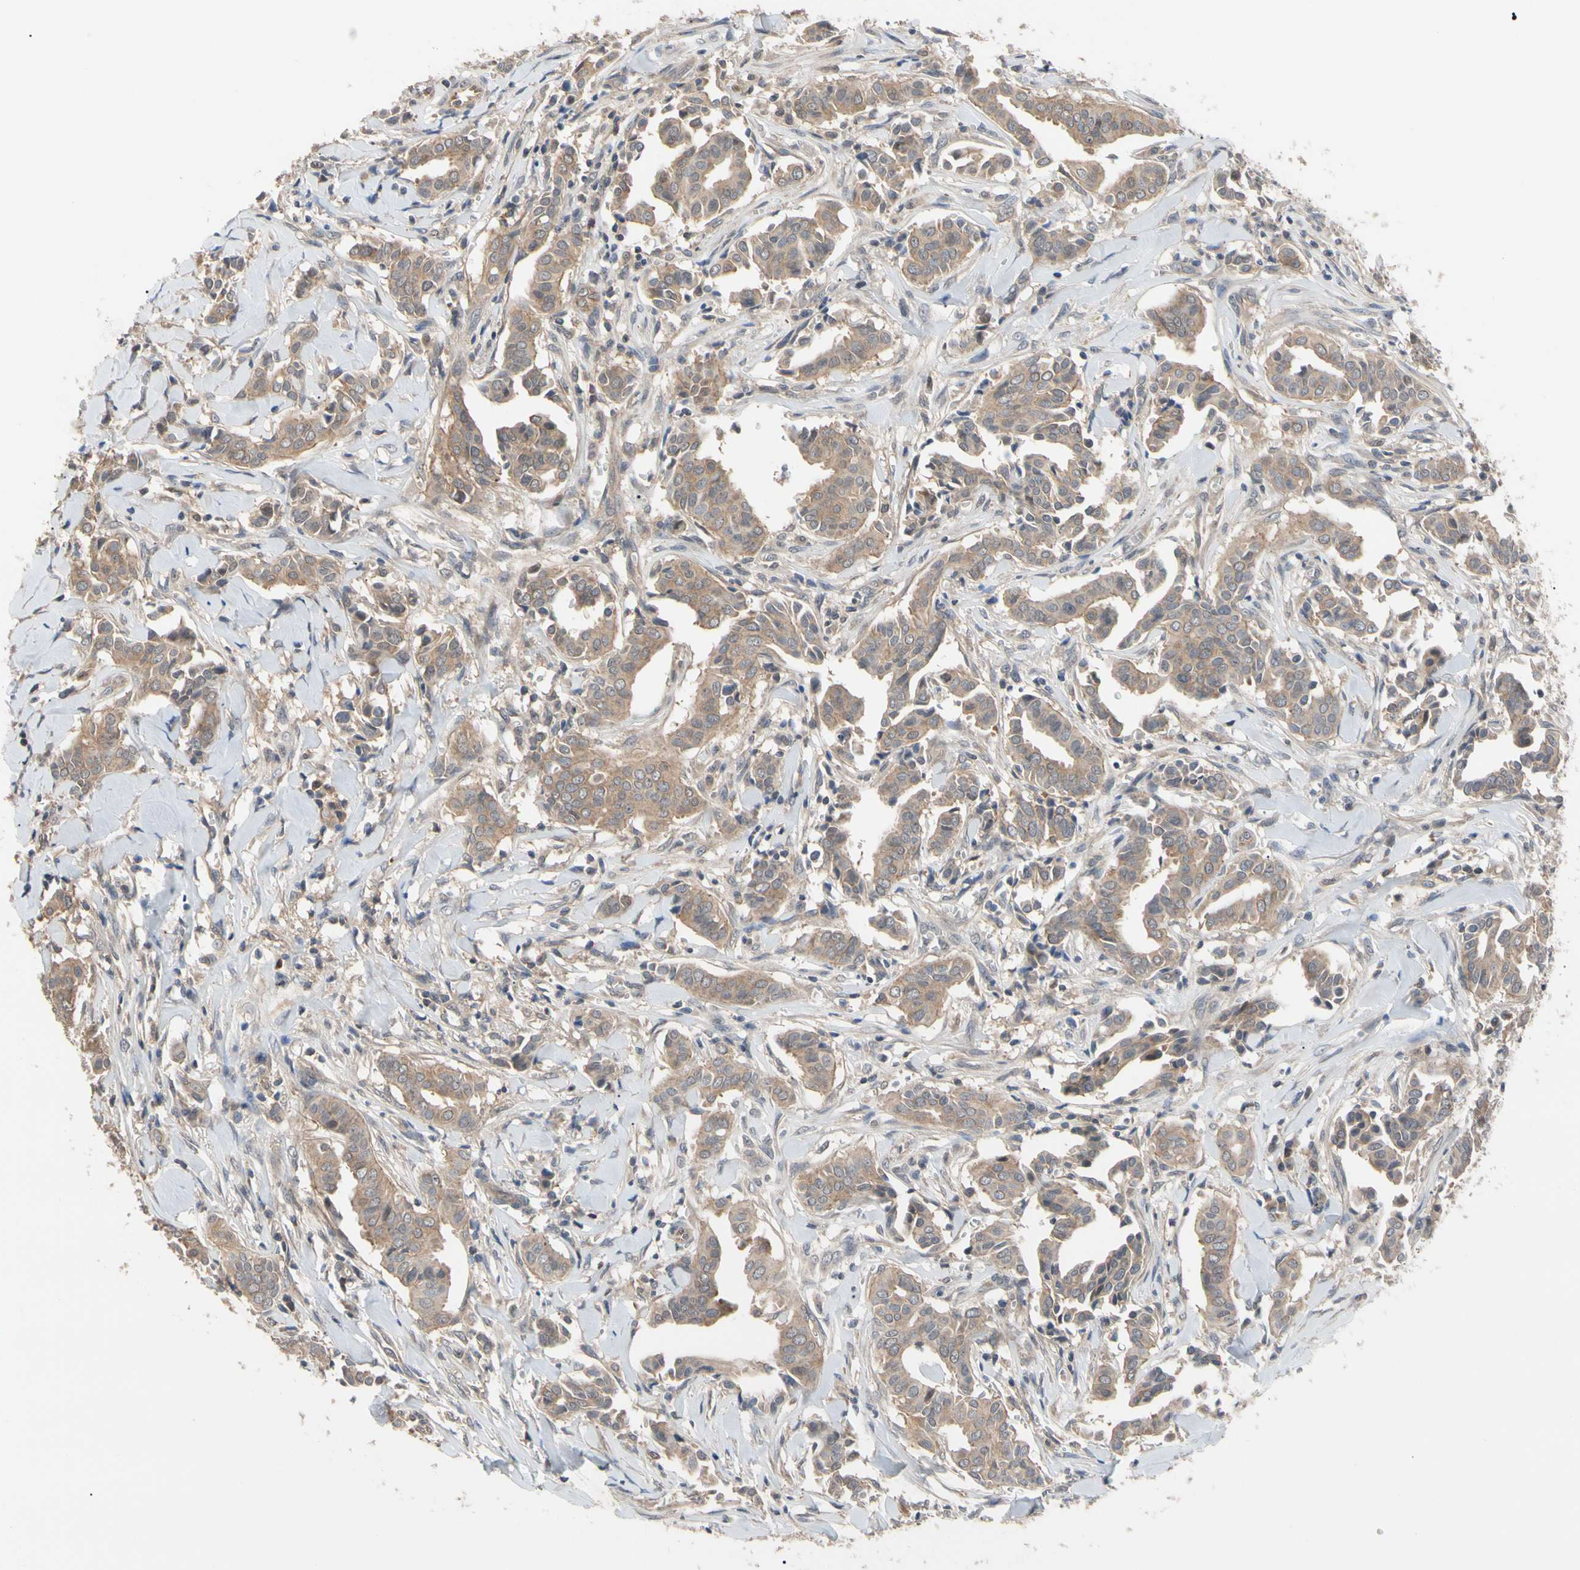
{"staining": {"intensity": "moderate", "quantity": ">75%", "location": "cytoplasmic/membranous"}, "tissue": "head and neck cancer", "cell_type": "Tumor cells", "image_type": "cancer", "snomed": [{"axis": "morphology", "description": "Adenocarcinoma, NOS"}, {"axis": "topography", "description": "Salivary gland"}, {"axis": "topography", "description": "Head-Neck"}], "caption": "Immunohistochemistry (IHC) micrograph of neoplastic tissue: human head and neck cancer (adenocarcinoma) stained using immunohistochemistry shows medium levels of moderate protein expression localized specifically in the cytoplasmic/membranous of tumor cells, appearing as a cytoplasmic/membranous brown color.", "gene": "DPP8", "patient": {"sex": "female", "age": 59}}